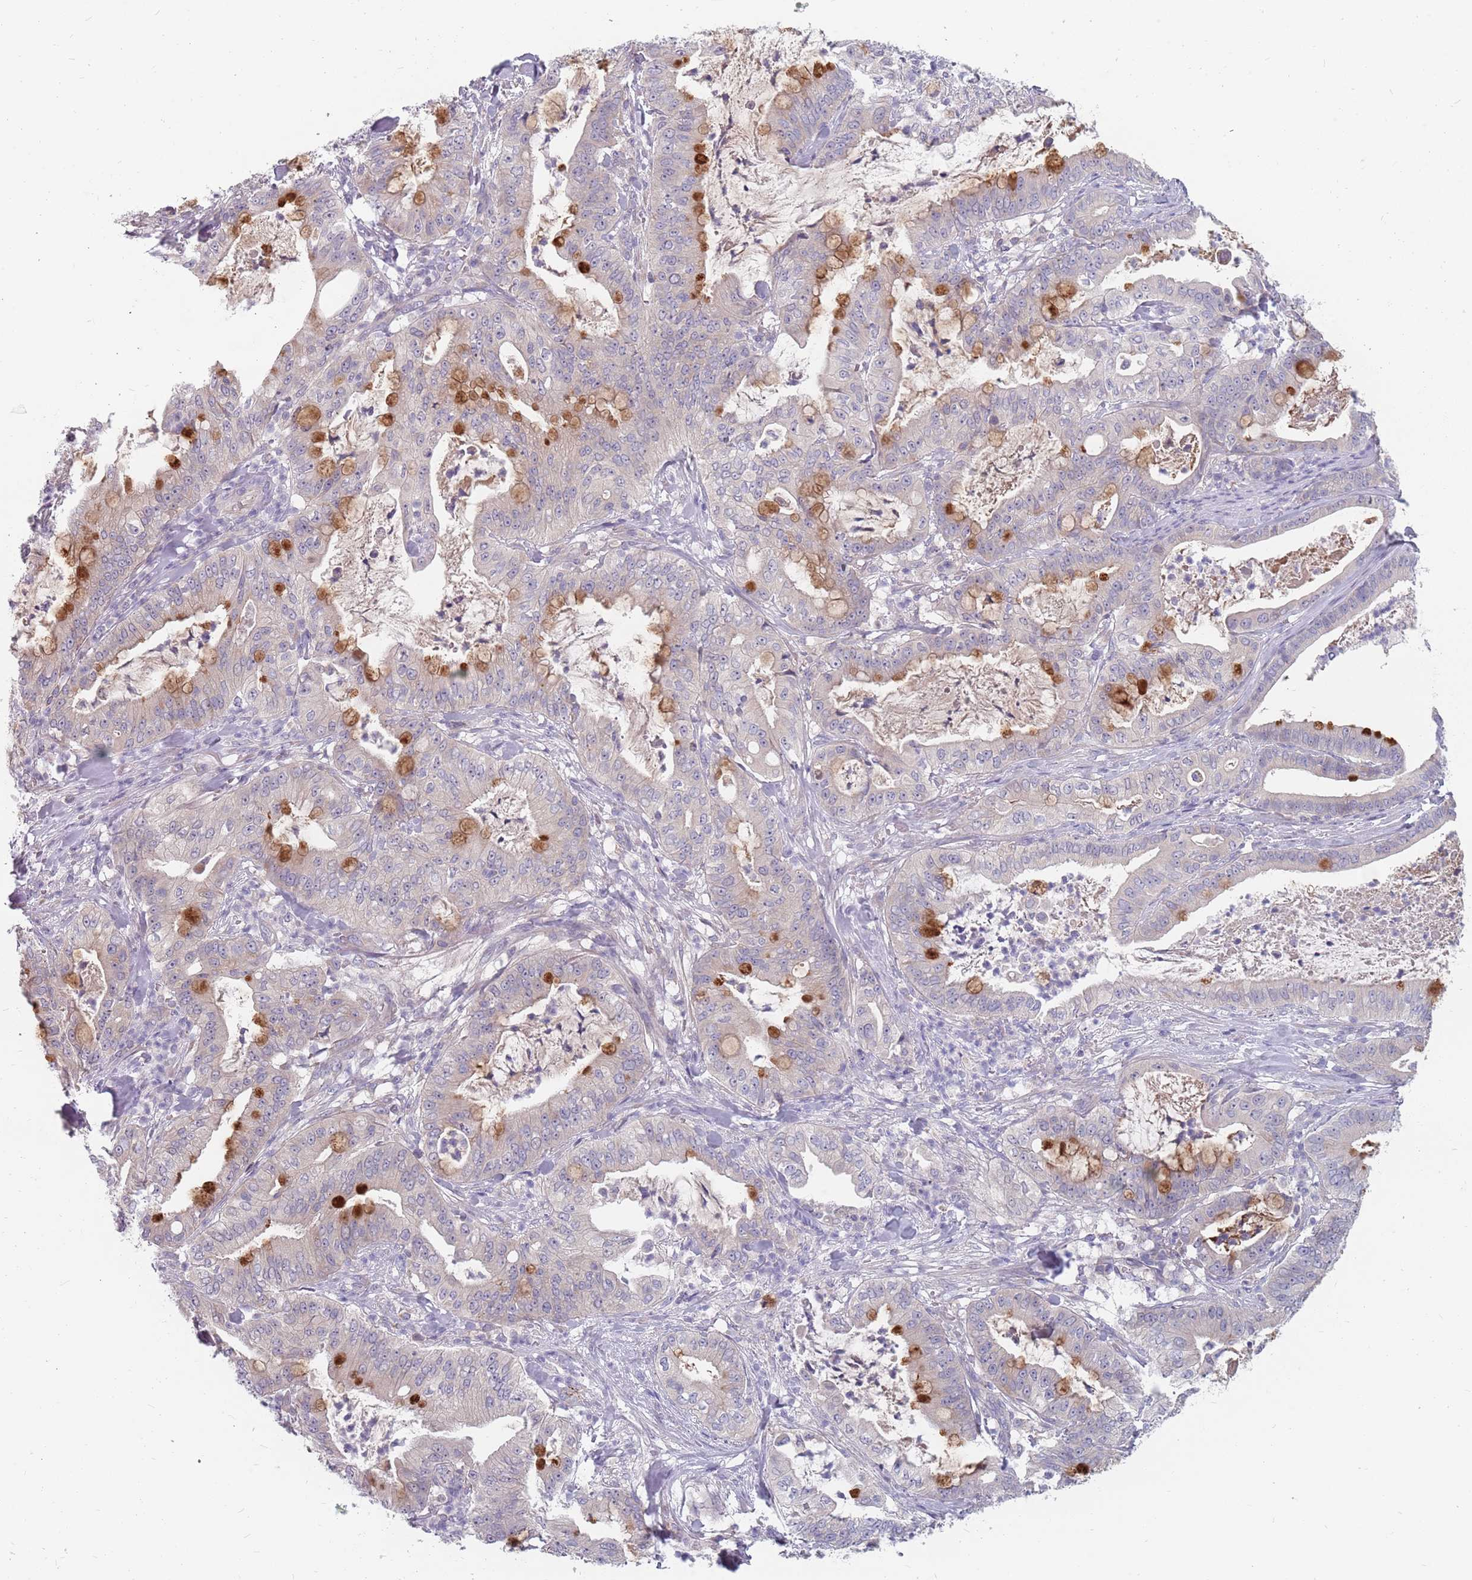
{"staining": {"intensity": "moderate", "quantity": "<25%", "location": "cytoplasmic/membranous"}, "tissue": "pancreatic cancer", "cell_type": "Tumor cells", "image_type": "cancer", "snomed": [{"axis": "morphology", "description": "Adenocarcinoma, NOS"}, {"axis": "topography", "description": "Pancreas"}], "caption": "Pancreatic cancer stained for a protein (brown) displays moderate cytoplasmic/membranous positive staining in approximately <25% of tumor cells.", "gene": "CMTR2", "patient": {"sex": "male", "age": 71}}